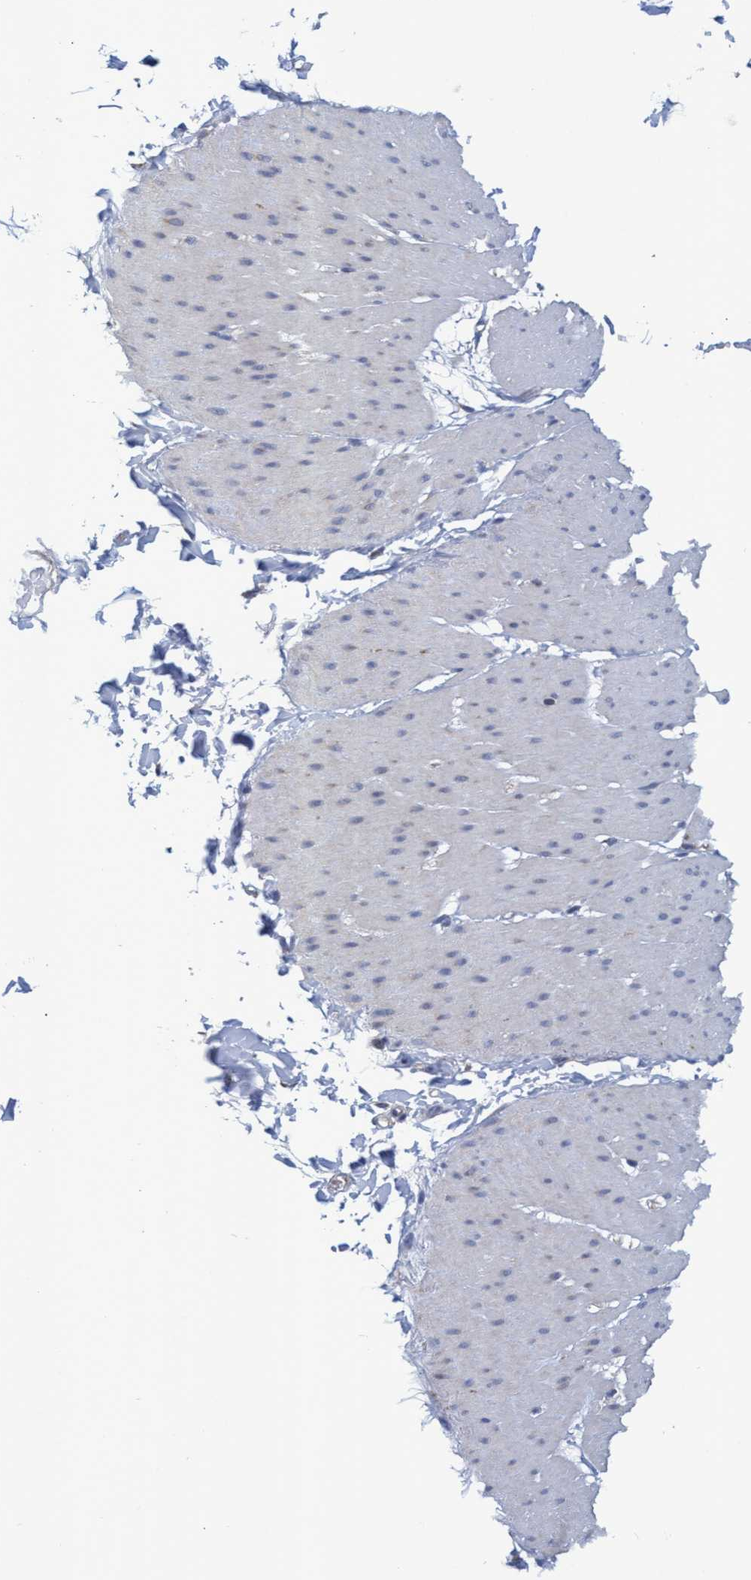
{"staining": {"intensity": "negative", "quantity": "none", "location": "none"}, "tissue": "smooth muscle", "cell_type": "Smooth muscle cells", "image_type": "normal", "snomed": [{"axis": "morphology", "description": "Normal tissue, NOS"}, {"axis": "topography", "description": "Smooth muscle"}, {"axis": "topography", "description": "Colon"}], "caption": "IHC micrograph of normal smooth muscle stained for a protein (brown), which demonstrates no staining in smooth muscle cells. (Stains: DAB IHC with hematoxylin counter stain, Microscopy: brightfield microscopy at high magnification).", "gene": "NAT16", "patient": {"sex": "male", "age": 67}}